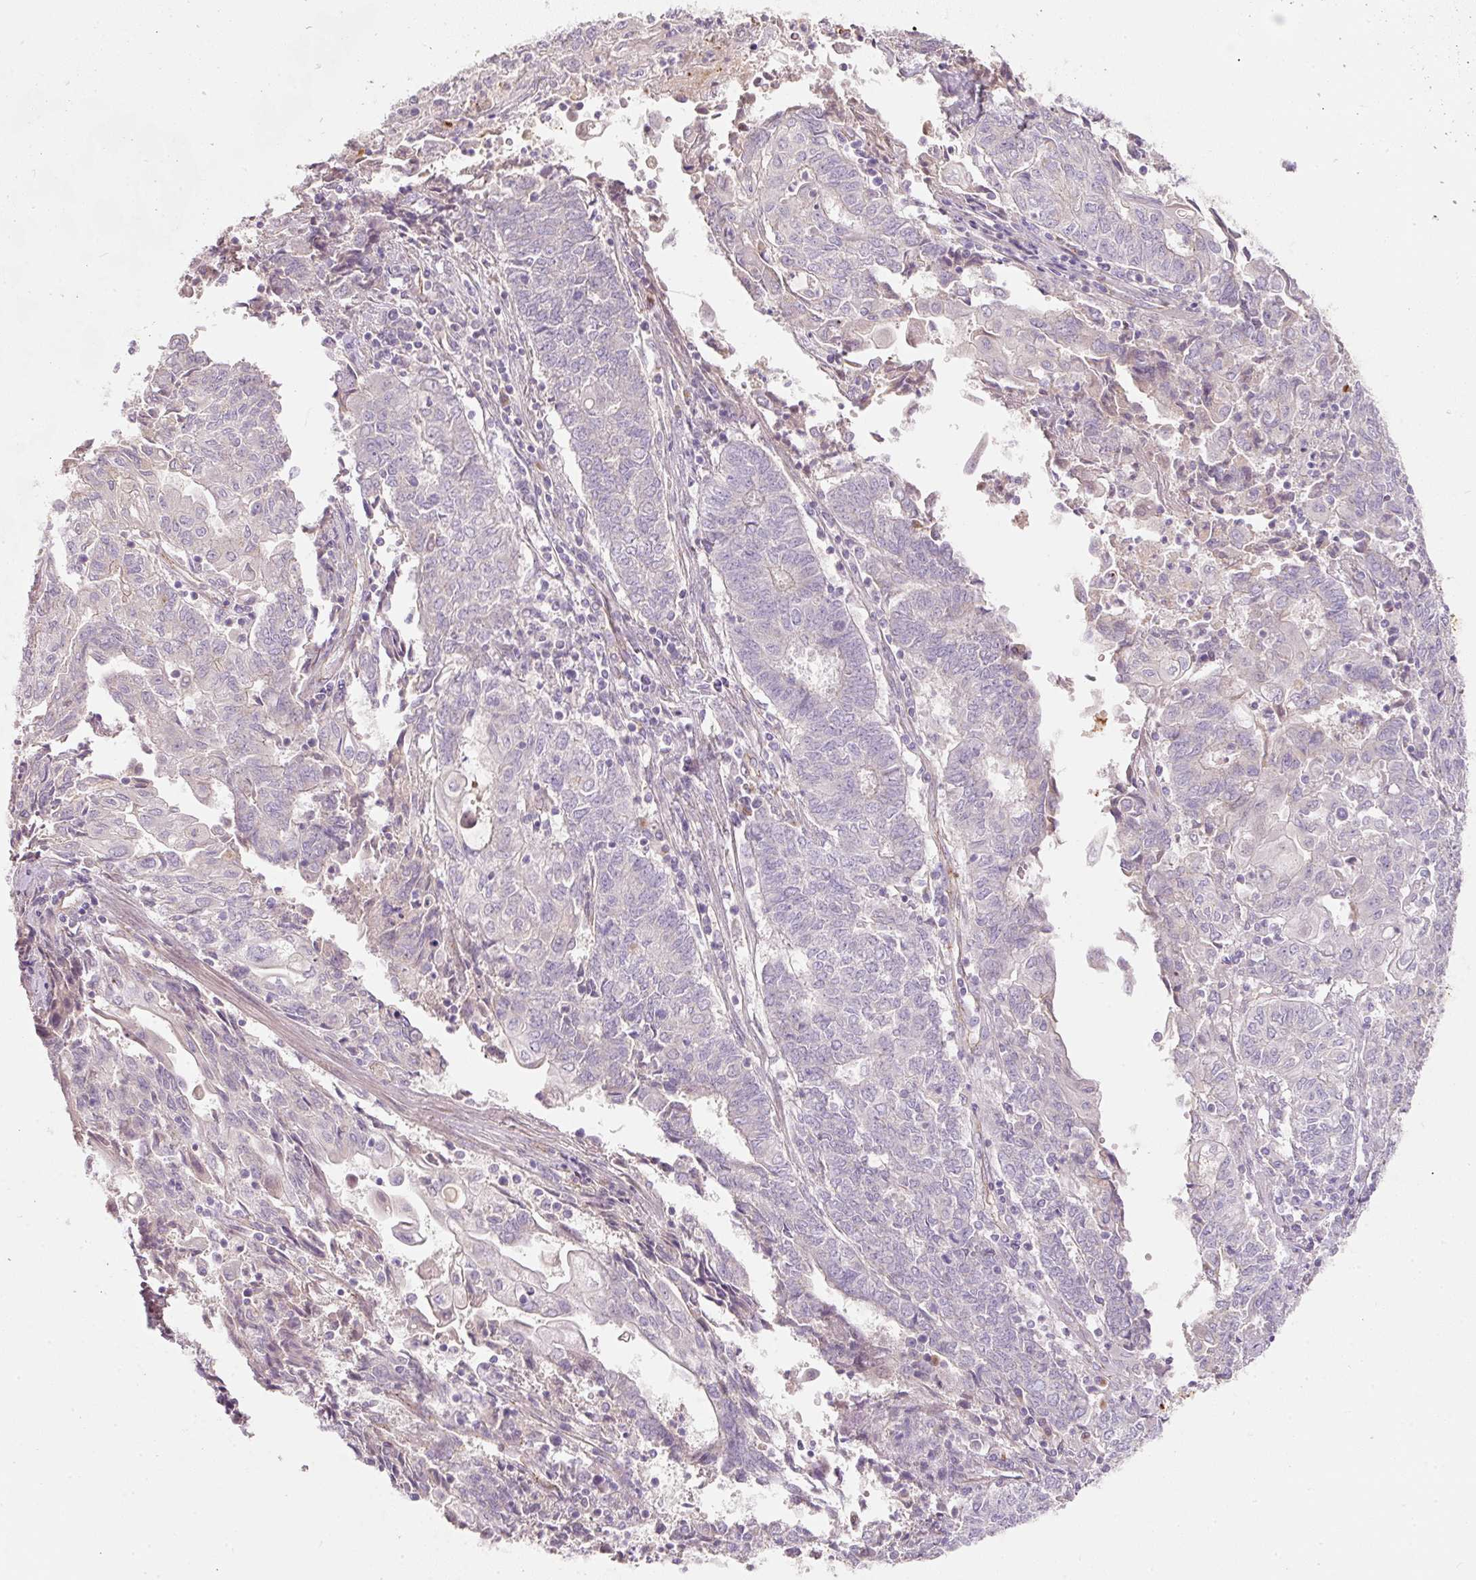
{"staining": {"intensity": "negative", "quantity": "none", "location": "none"}, "tissue": "endometrial cancer", "cell_type": "Tumor cells", "image_type": "cancer", "snomed": [{"axis": "morphology", "description": "Adenocarcinoma, NOS"}, {"axis": "topography", "description": "Endometrium"}], "caption": "Photomicrograph shows no significant protein positivity in tumor cells of endometrial cancer.", "gene": "NBPF11", "patient": {"sex": "female", "age": 54}}